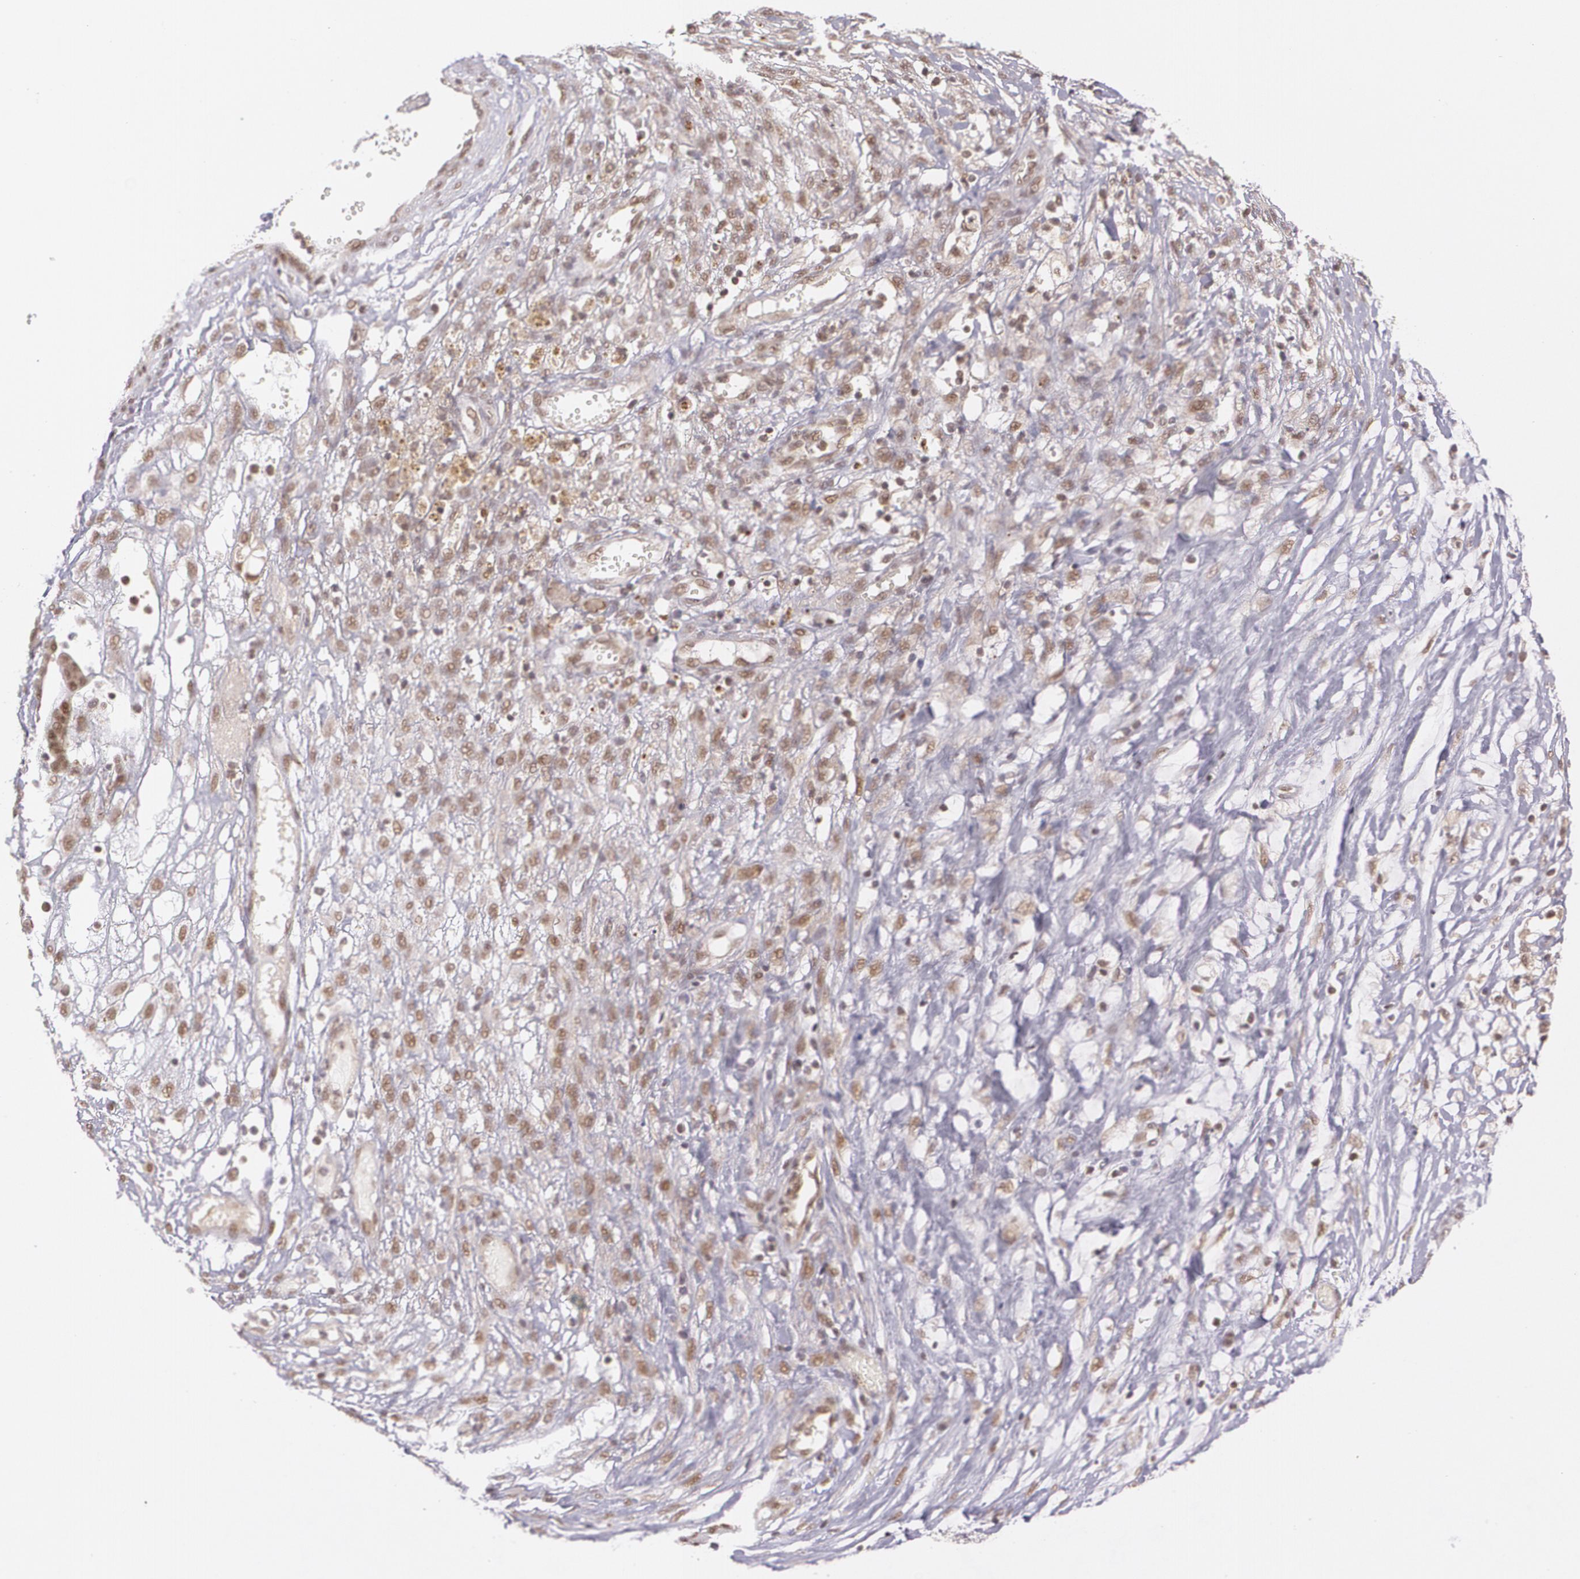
{"staining": {"intensity": "moderate", "quantity": "25%-75%", "location": "cytoplasmic/membranous,nuclear"}, "tissue": "ovarian cancer", "cell_type": "Tumor cells", "image_type": "cancer", "snomed": [{"axis": "morphology", "description": "Carcinoma, endometroid"}, {"axis": "topography", "description": "Ovary"}], "caption": "Brown immunohistochemical staining in human ovarian cancer (endometroid carcinoma) shows moderate cytoplasmic/membranous and nuclear expression in approximately 25%-75% of tumor cells. Using DAB (brown) and hematoxylin (blue) stains, captured at high magnification using brightfield microscopy.", "gene": "CUL2", "patient": {"sex": "female", "age": 42}}